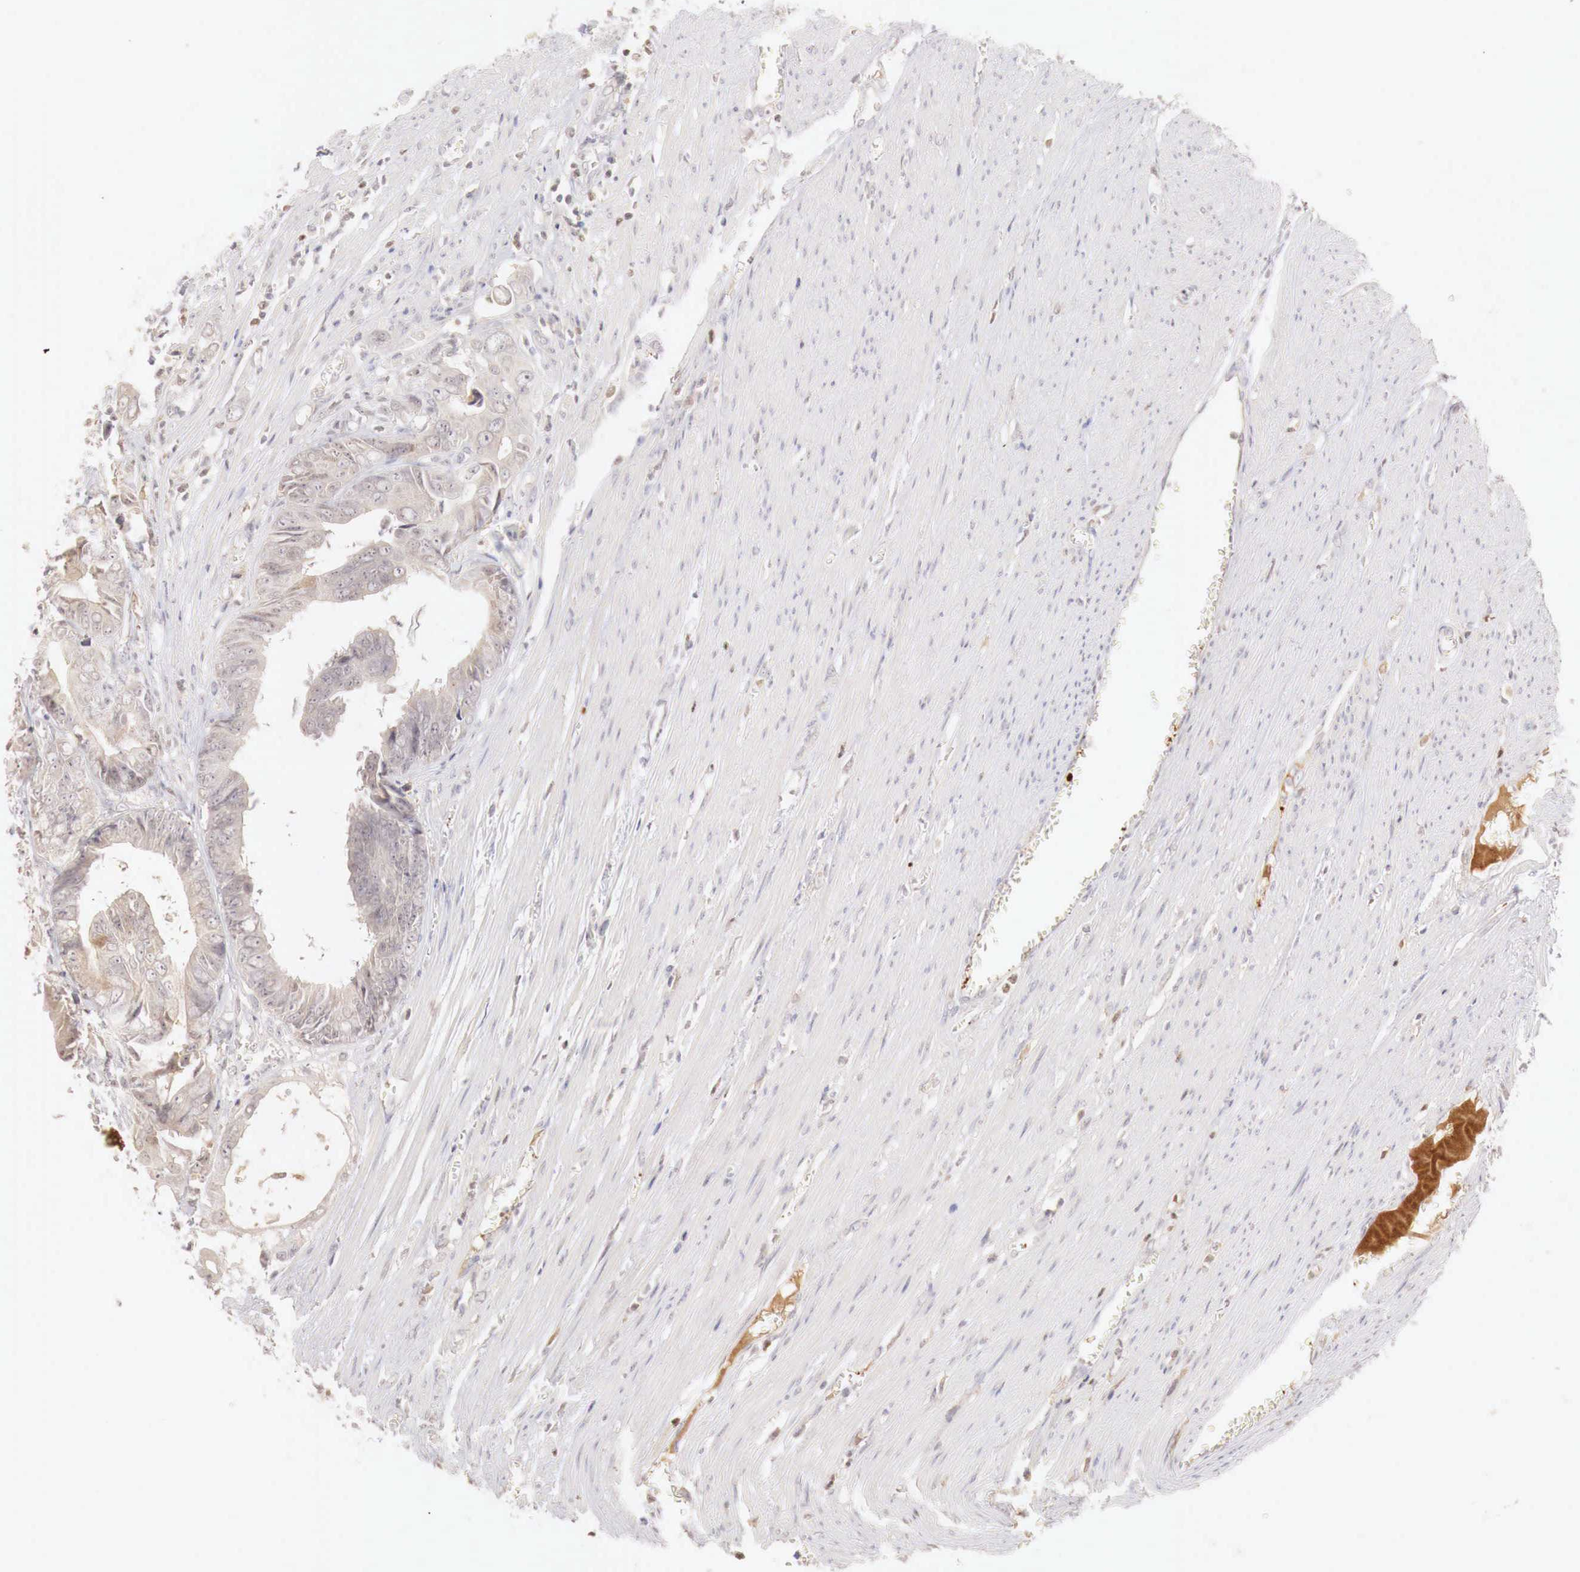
{"staining": {"intensity": "weak", "quantity": "25%-75%", "location": "cytoplasmic/membranous"}, "tissue": "colorectal cancer", "cell_type": "Tumor cells", "image_type": "cancer", "snomed": [{"axis": "morphology", "description": "Adenocarcinoma, NOS"}, {"axis": "topography", "description": "Rectum"}], "caption": "Weak cytoplasmic/membranous protein positivity is seen in about 25%-75% of tumor cells in colorectal adenocarcinoma. The staining was performed using DAB (3,3'-diaminobenzidine), with brown indicating positive protein expression. Nuclei are stained blue with hematoxylin.", "gene": "GATA1", "patient": {"sex": "female", "age": 98}}